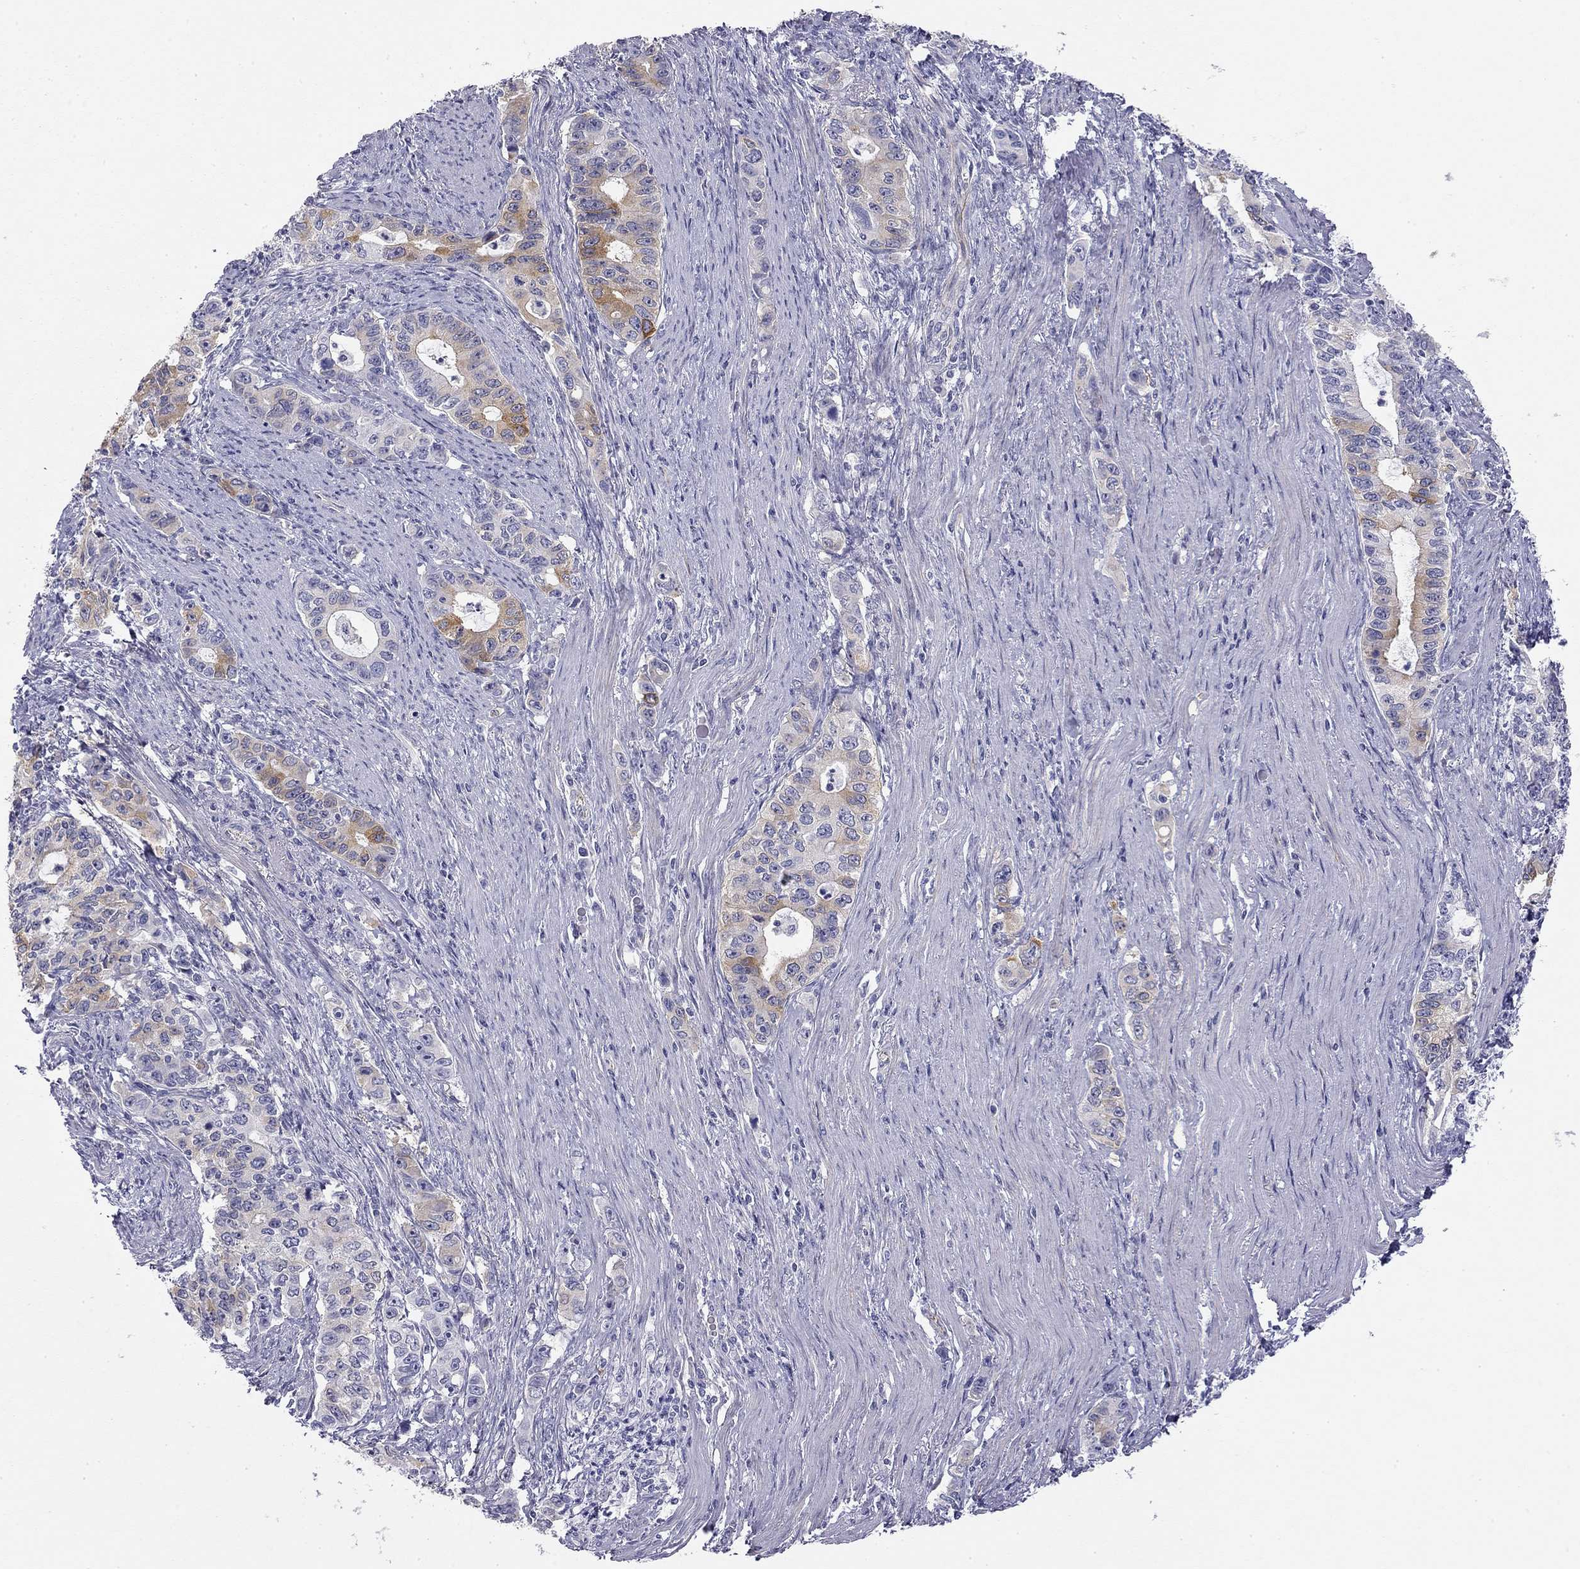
{"staining": {"intensity": "moderate", "quantity": "<25%", "location": "cytoplasmic/membranous"}, "tissue": "stomach cancer", "cell_type": "Tumor cells", "image_type": "cancer", "snomed": [{"axis": "morphology", "description": "Adenocarcinoma, NOS"}, {"axis": "topography", "description": "Stomach, lower"}], "caption": "Protein expression by IHC demonstrates moderate cytoplasmic/membranous positivity in about <25% of tumor cells in adenocarcinoma (stomach). The staining is performed using DAB brown chromogen to label protein expression. The nuclei are counter-stained blue using hematoxylin.", "gene": "RTL1", "patient": {"sex": "female", "age": 72}}